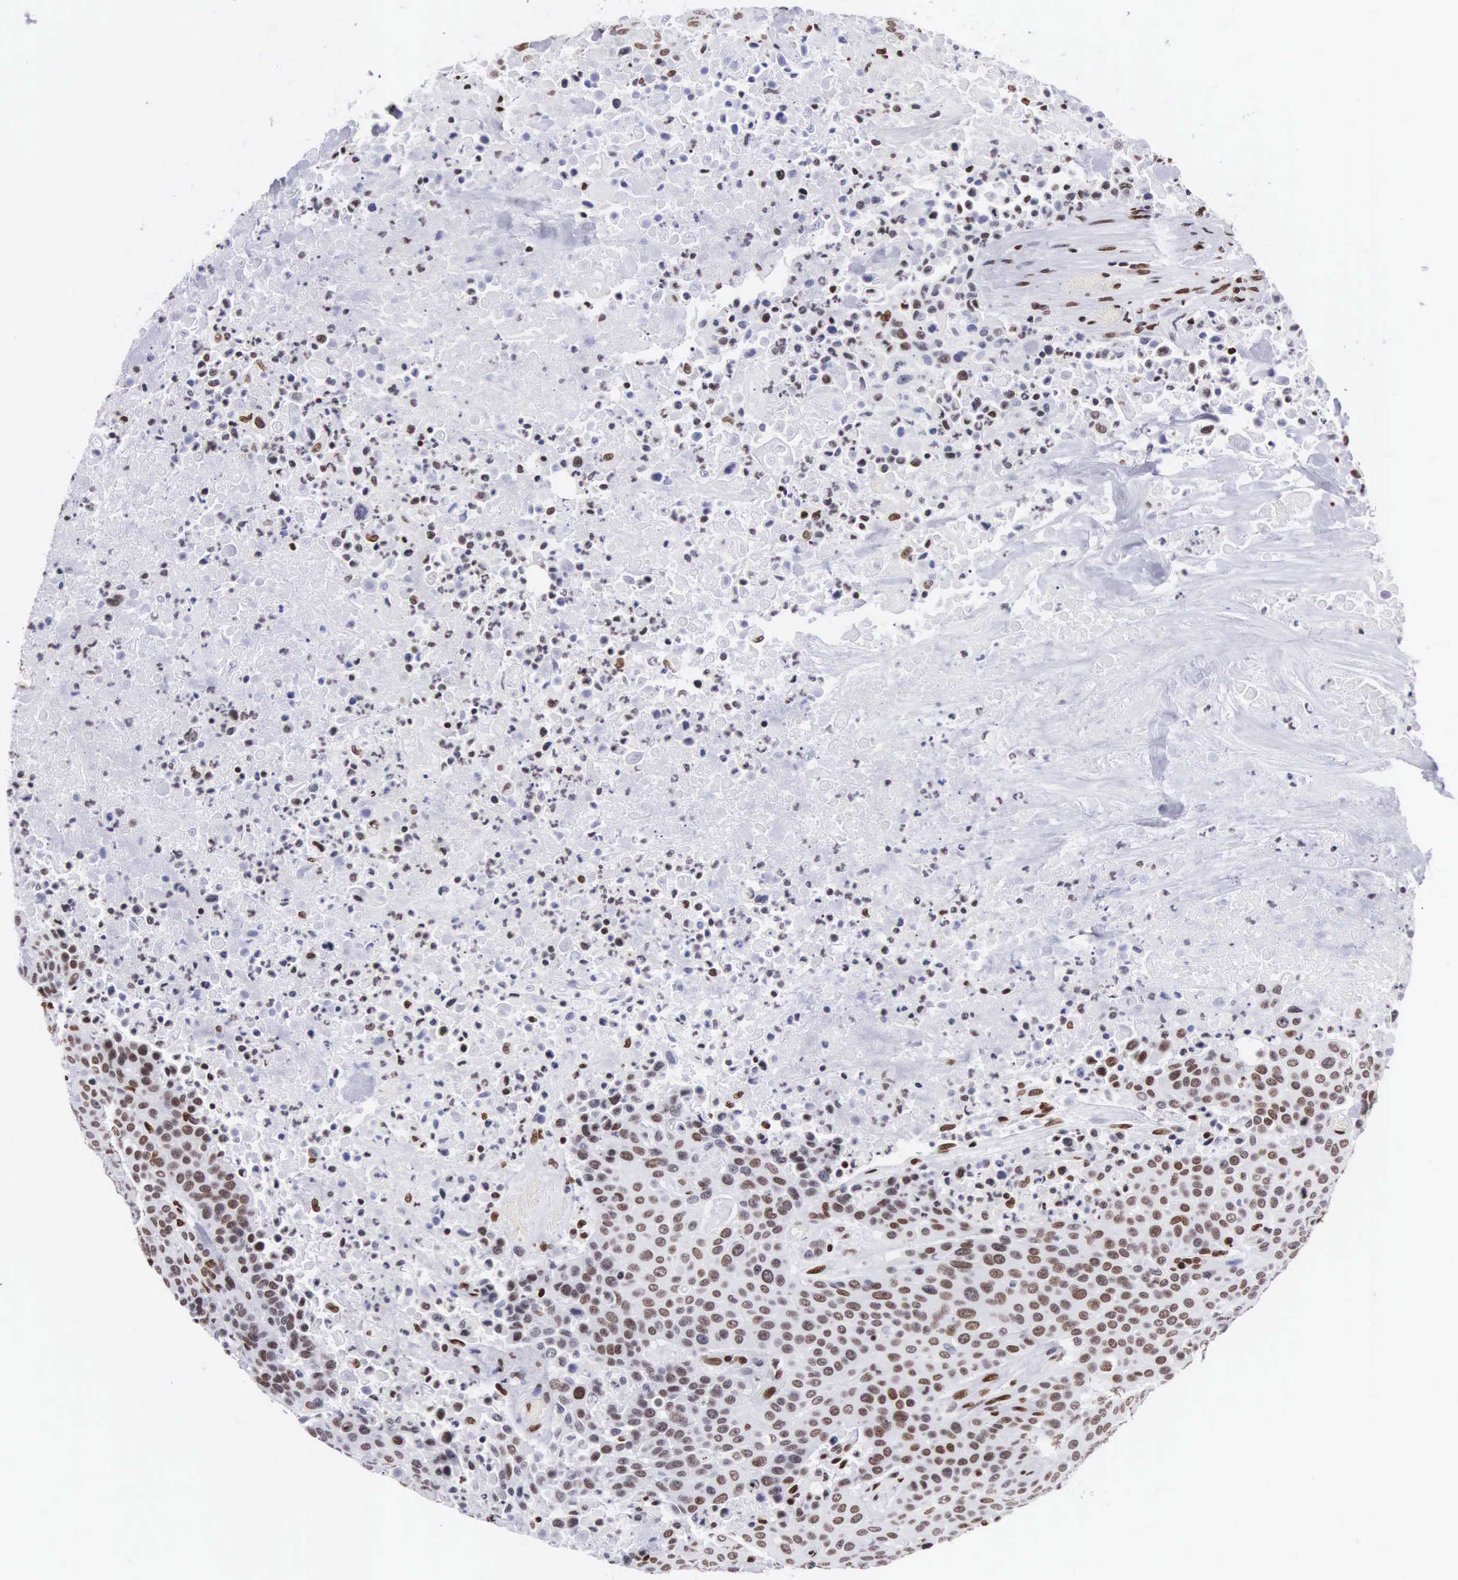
{"staining": {"intensity": "moderate", "quantity": ">75%", "location": "nuclear"}, "tissue": "urothelial cancer", "cell_type": "Tumor cells", "image_type": "cancer", "snomed": [{"axis": "morphology", "description": "Urothelial carcinoma, High grade"}, {"axis": "topography", "description": "Urinary bladder"}], "caption": "Immunohistochemical staining of human high-grade urothelial carcinoma reveals medium levels of moderate nuclear expression in about >75% of tumor cells.", "gene": "MECP2", "patient": {"sex": "male", "age": 74}}